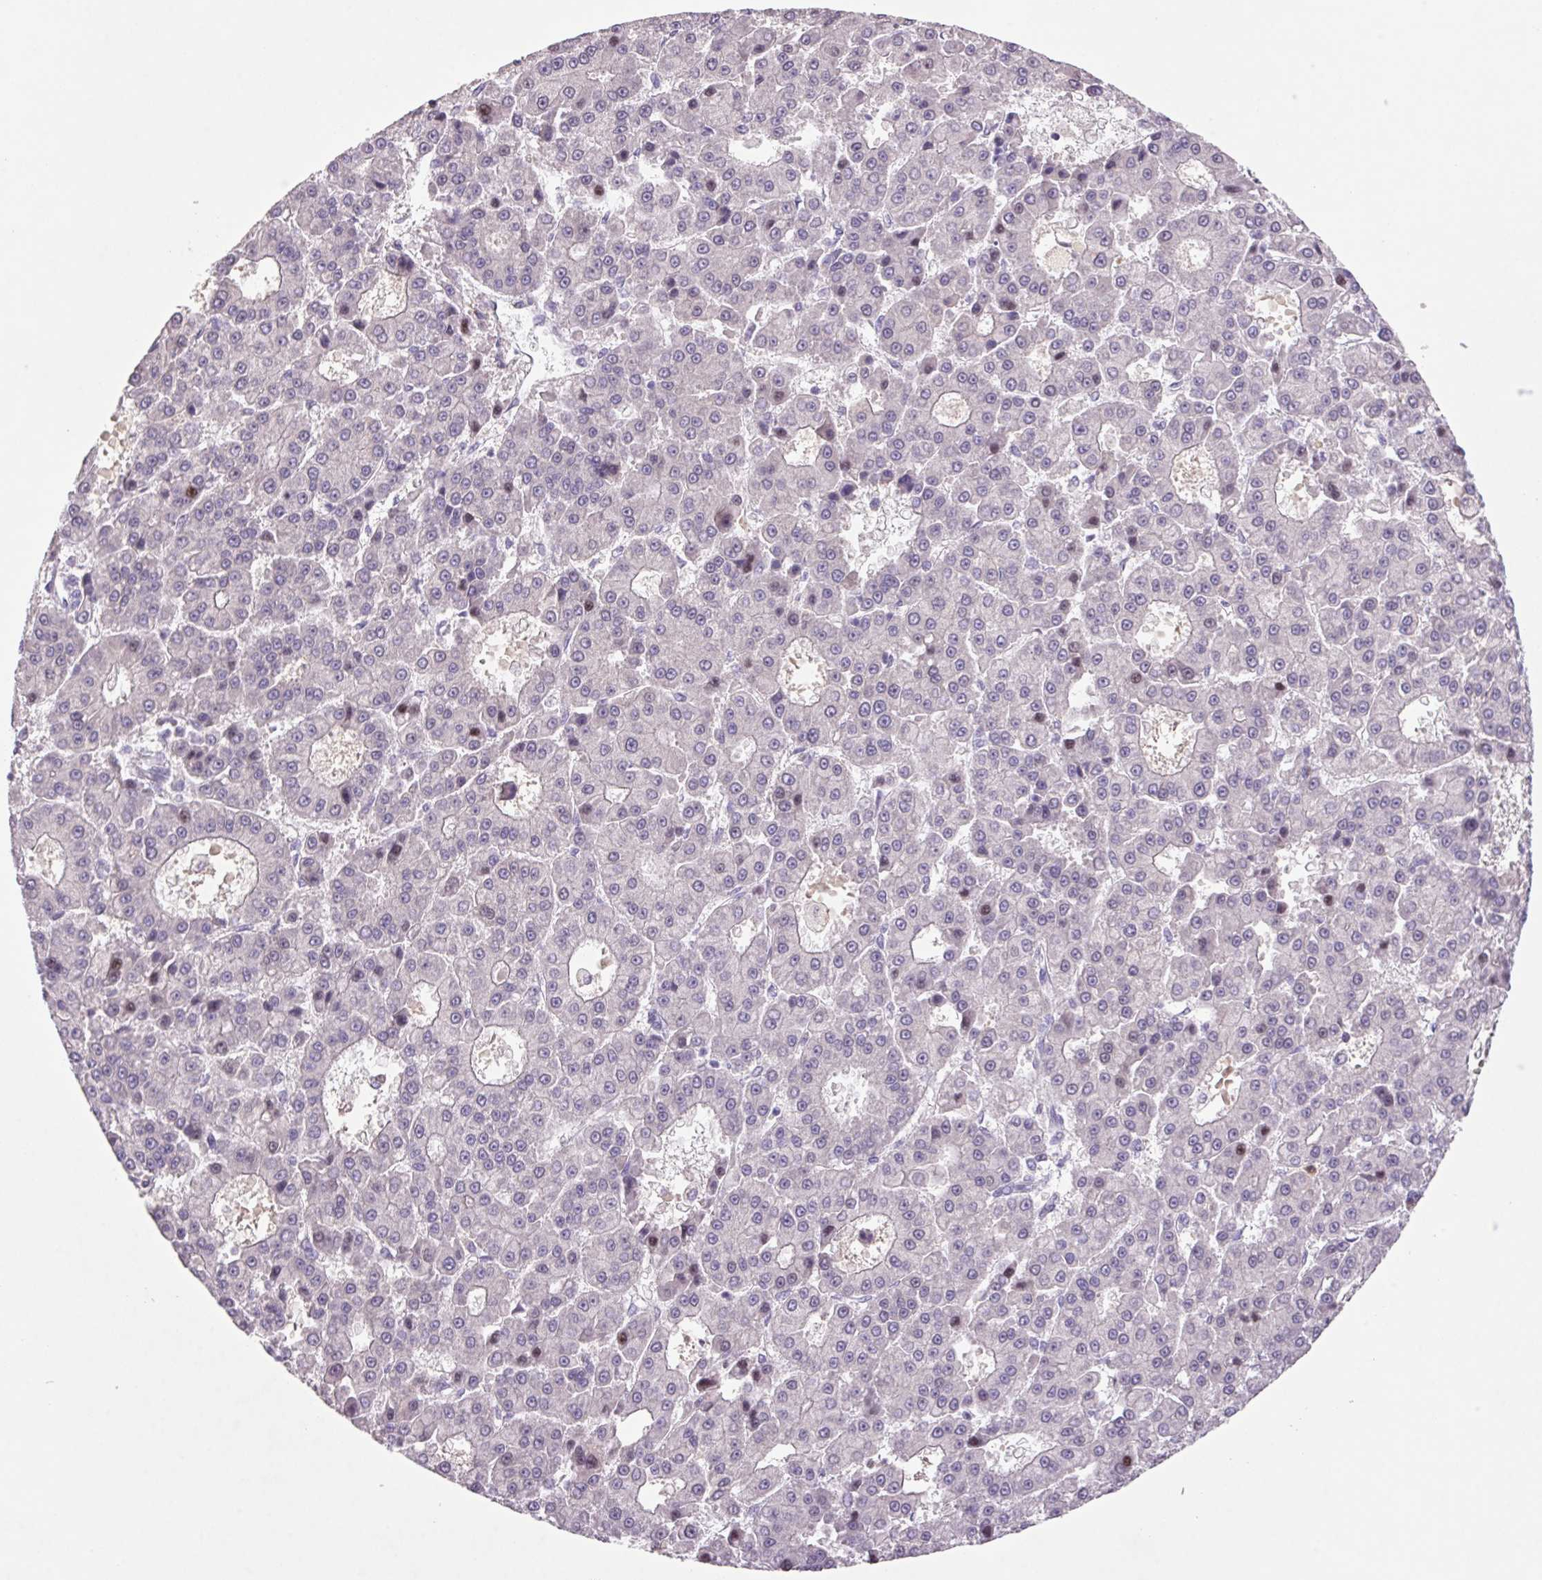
{"staining": {"intensity": "negative", "quantity": "none", "location": "none"}, "tissue": "liver cancer", "cell_type": "Tumor cells", "image_type": "cancer", "snomed": [{"axis": "morphology", "description": "Carcinoma, Hepatocellular, NOS"}, {"axis": "topography", "description": "Liver"}], "caption": "Immunohistochemistry (IHC) image of liver cancer (hepatocellular carcinoma) stained for a protein (brown), which demonstrates no positivity in tumor cells. (DAB (3,3'-diaminobenzidine) immunohistochemistry (IHC) visualized using brightfield microscopy, high magnification).", "gene": "TRDN", "patient": {"sex": "male", "age": 70}}